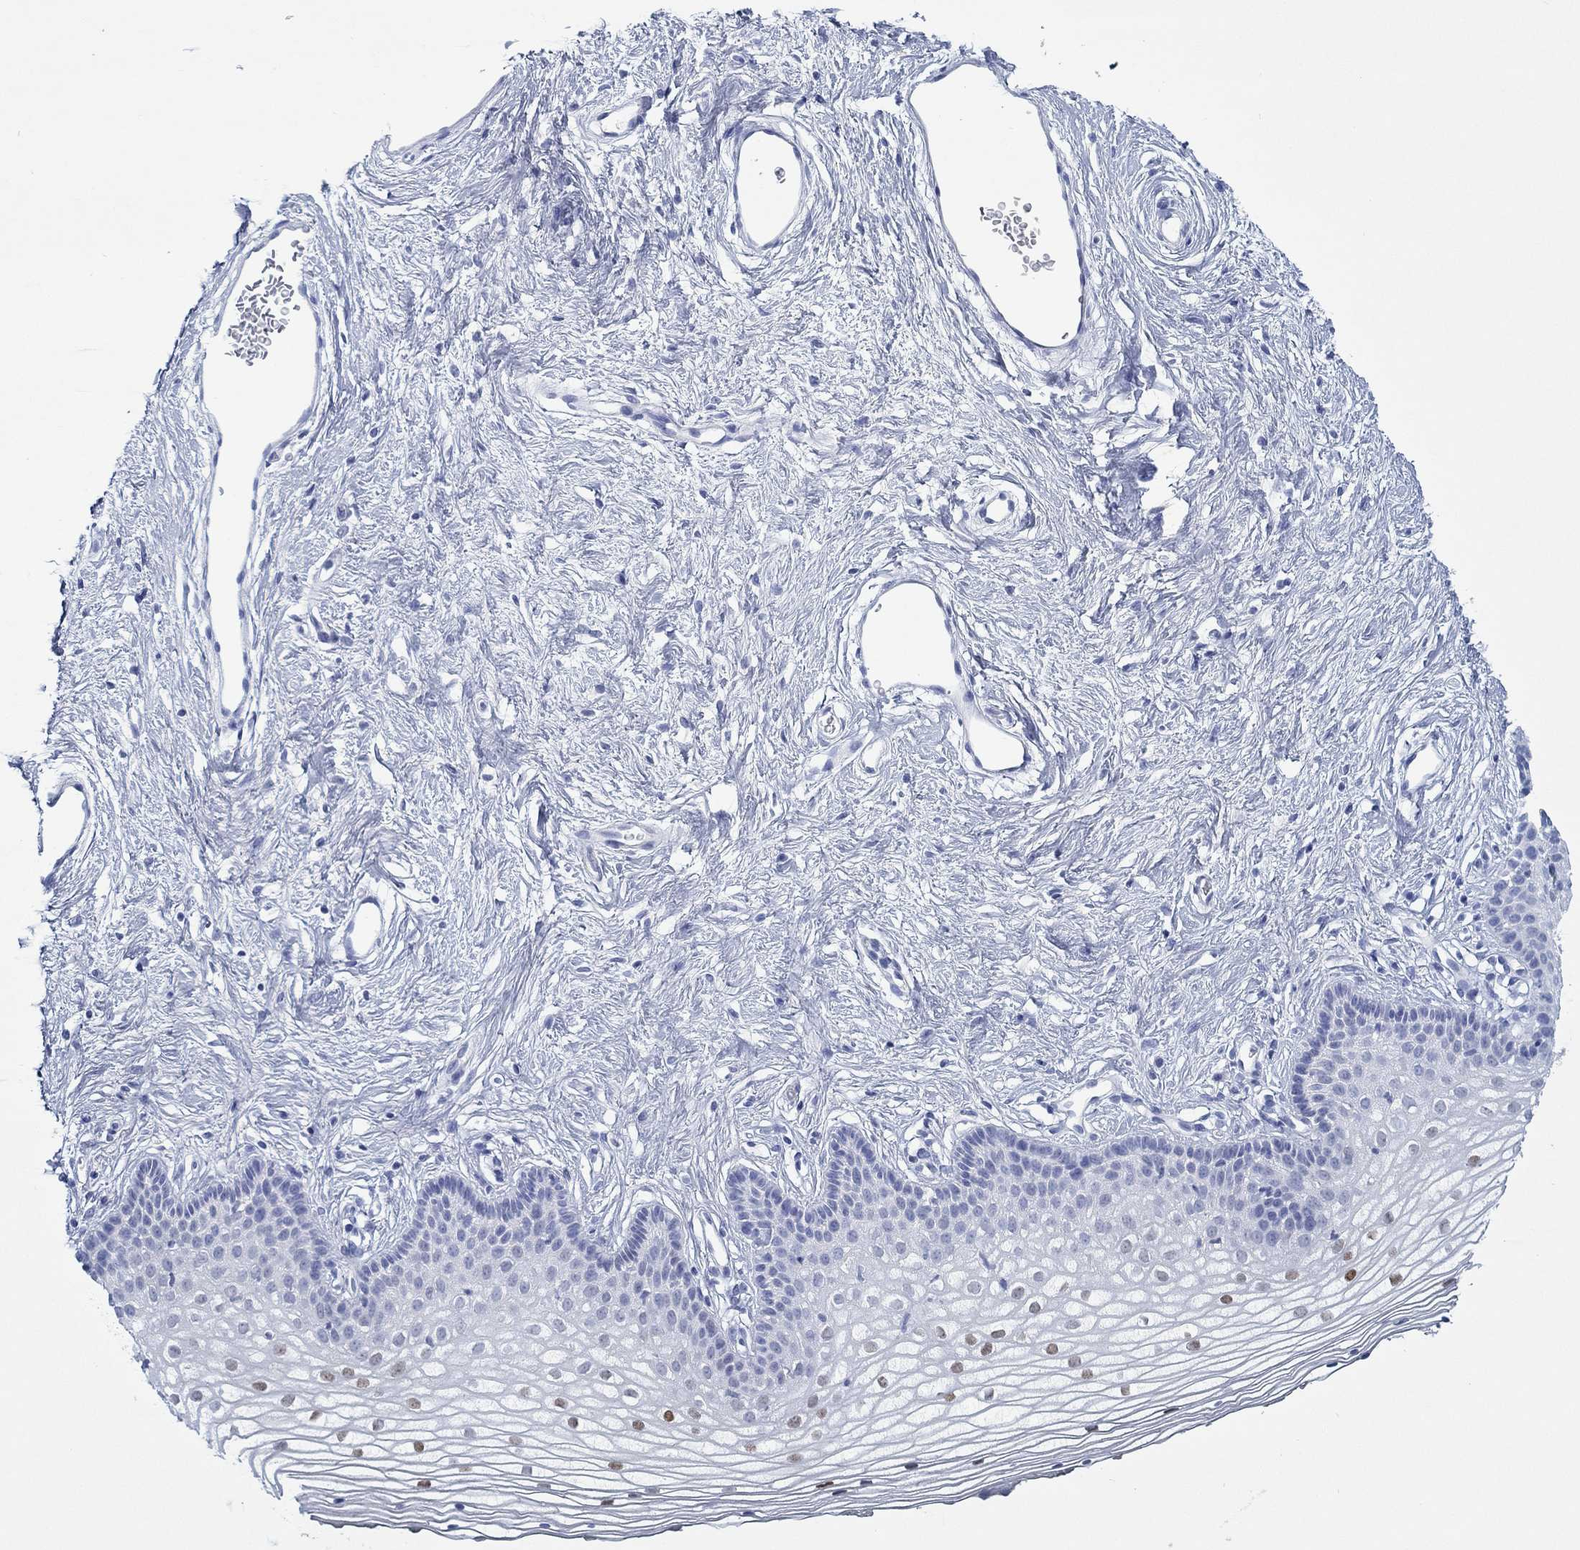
{"staining": {"intensity": "strong", "quantity": "<25%", "location": "nuclear"}, "tissue": "vagina", "cell_type": "Squamous epithelial cells", "image_type": "normal", "snomed": [{"axis": "morphology", "description": "Normal tissue, NOS"}, {"axis": "topography", "description": "Vagina"}], "caption": "An image showing strong nuclear positivity in about <25% of squamous epithelial cells in unremarkable vagina, as visualized by brown immunohistochemical staining.", "gene": "PAX9", "patient": {"sex": "female", "age": 36}}